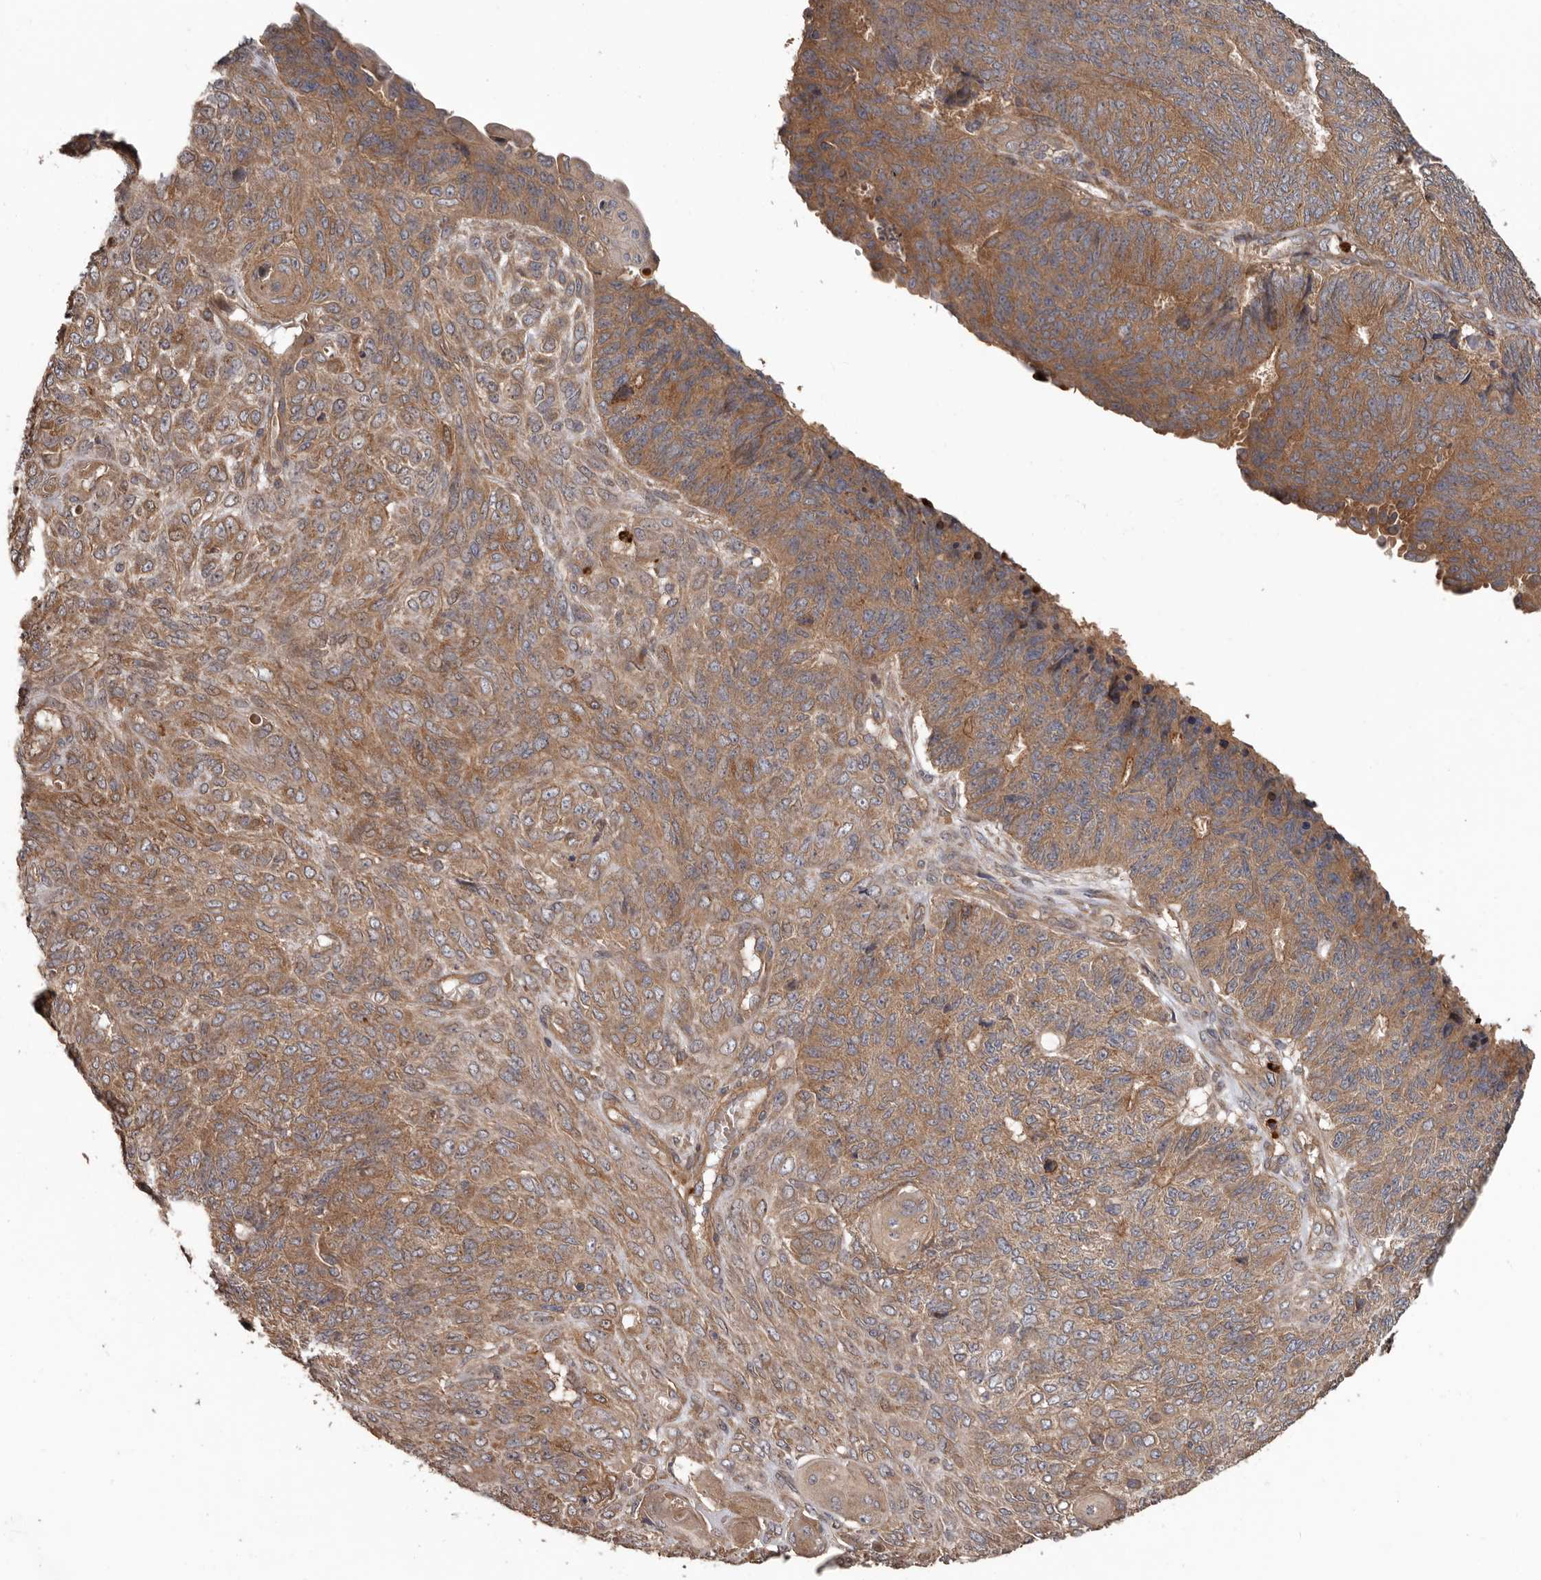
{"staining": {"intensity": "moderate", "quantity": ">75%", "location": "cytoplasmic/membranous"}, "tissue": "endometrial cancer", "cell_type": "Tumor cells", "image_type": "cancer", "snomed": [{"axis": "morphology", "description": "Adenocarcinoma, NOS"}, {"axis": "topography", "description": "Endometrium"}], "caption": "Protein staining of endometrial cancer tissue exhibits moderate cytoplasmic/membranous expression in approximately >75% of tumor cells.", "gene": "ARHGEF5", "patient": {"sex": "female", "age": 32}}